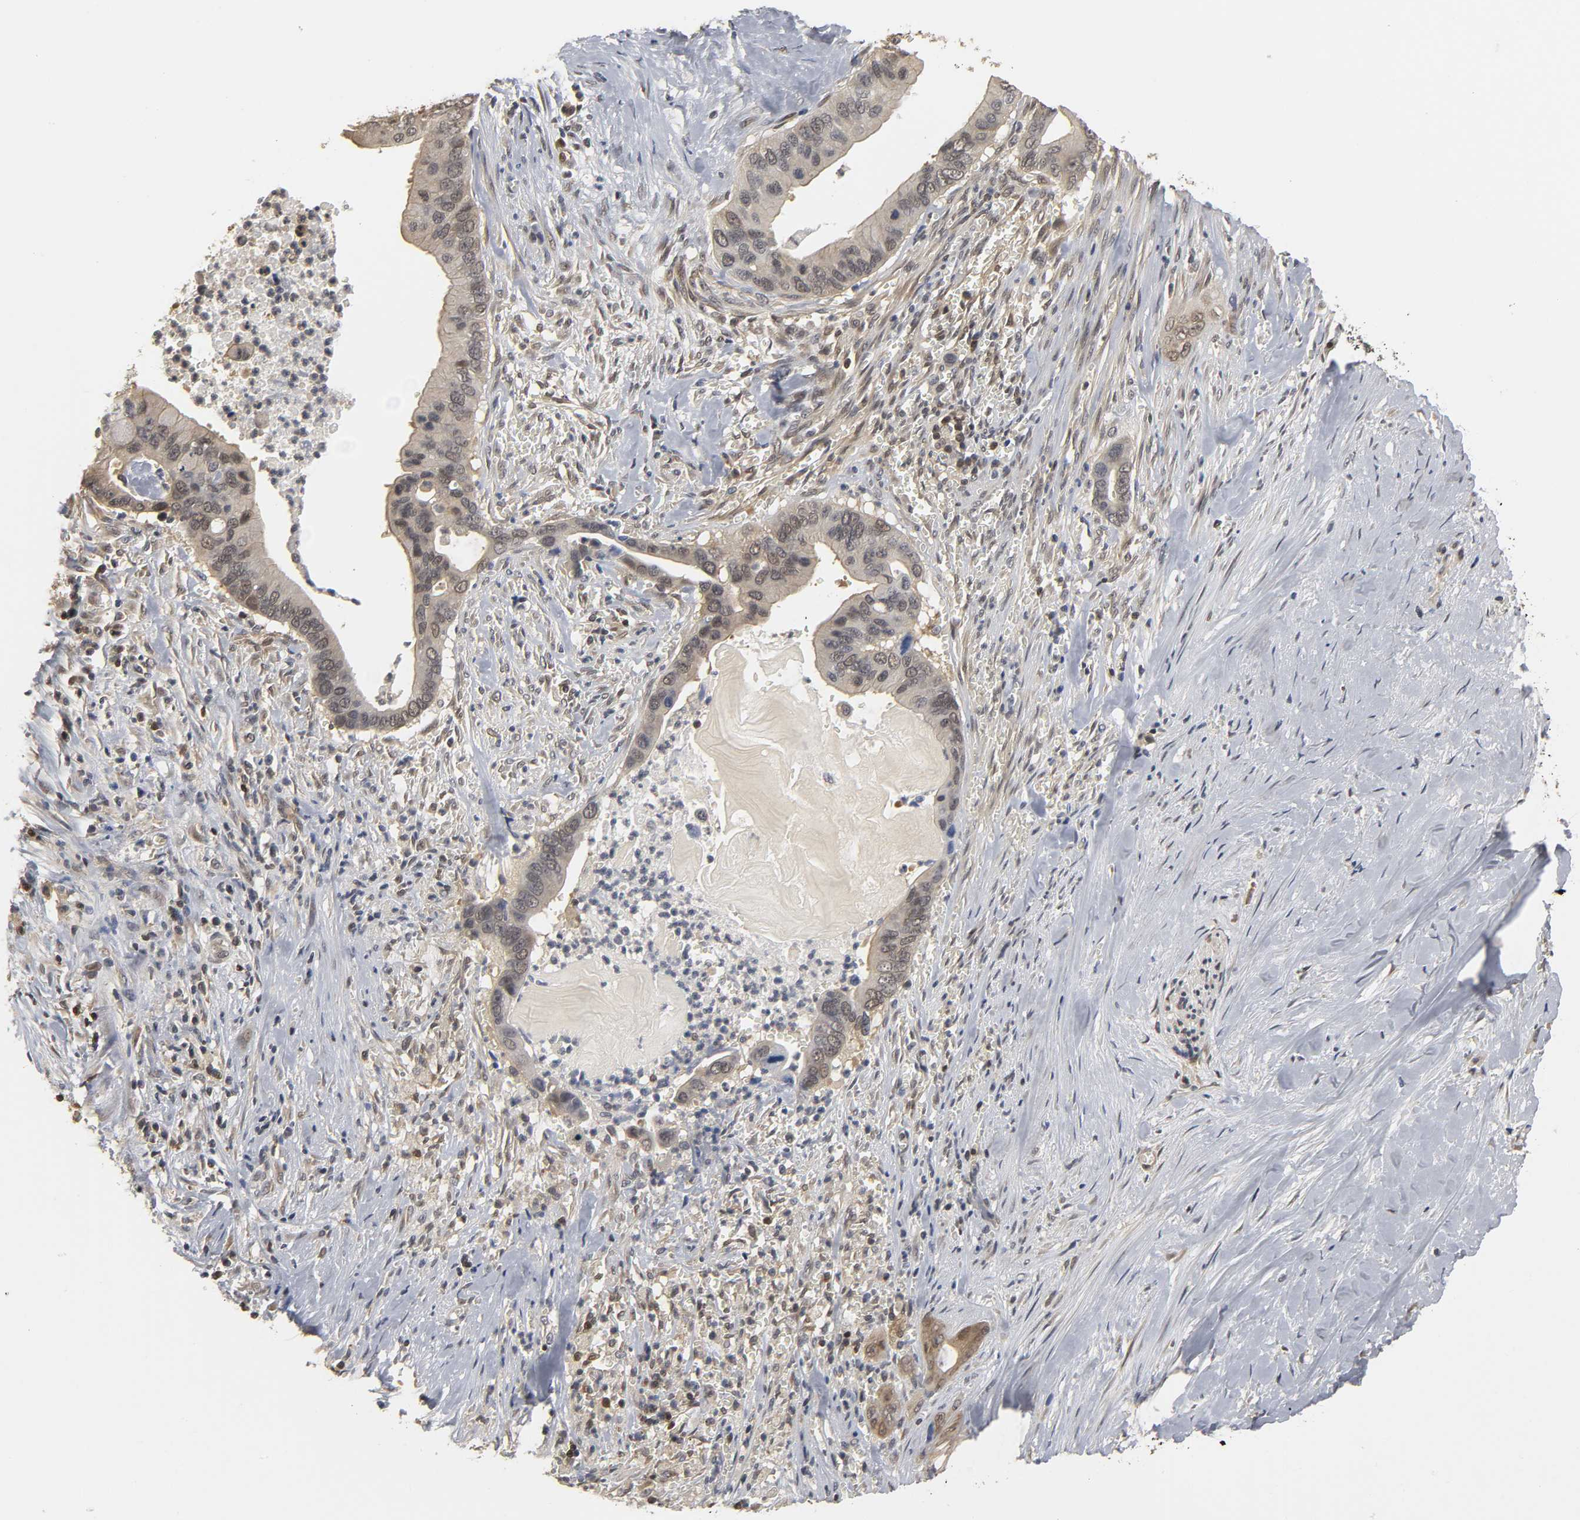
{"staining": {"intensity": "weak", "quantity": ">75%", "location": "cytoplasmic/membranous,nuclear"}, "tissue": "pancreatic cancer", "cell_type": "Tumor cells", "image_type": "cancer", "snomed": [{"axis": "morphology", "description": "Adenocarcinoma, NOS"}, {"axis": "topography", "description": "Pancreas"}], "caption": "A brown stain labels weak cytoplasmic/membranous and nuclear expression of a protein in human pancreatic cancer tumor cells.", "gene": "PARK7", "patient": {"sex": "male", "age": 59}}